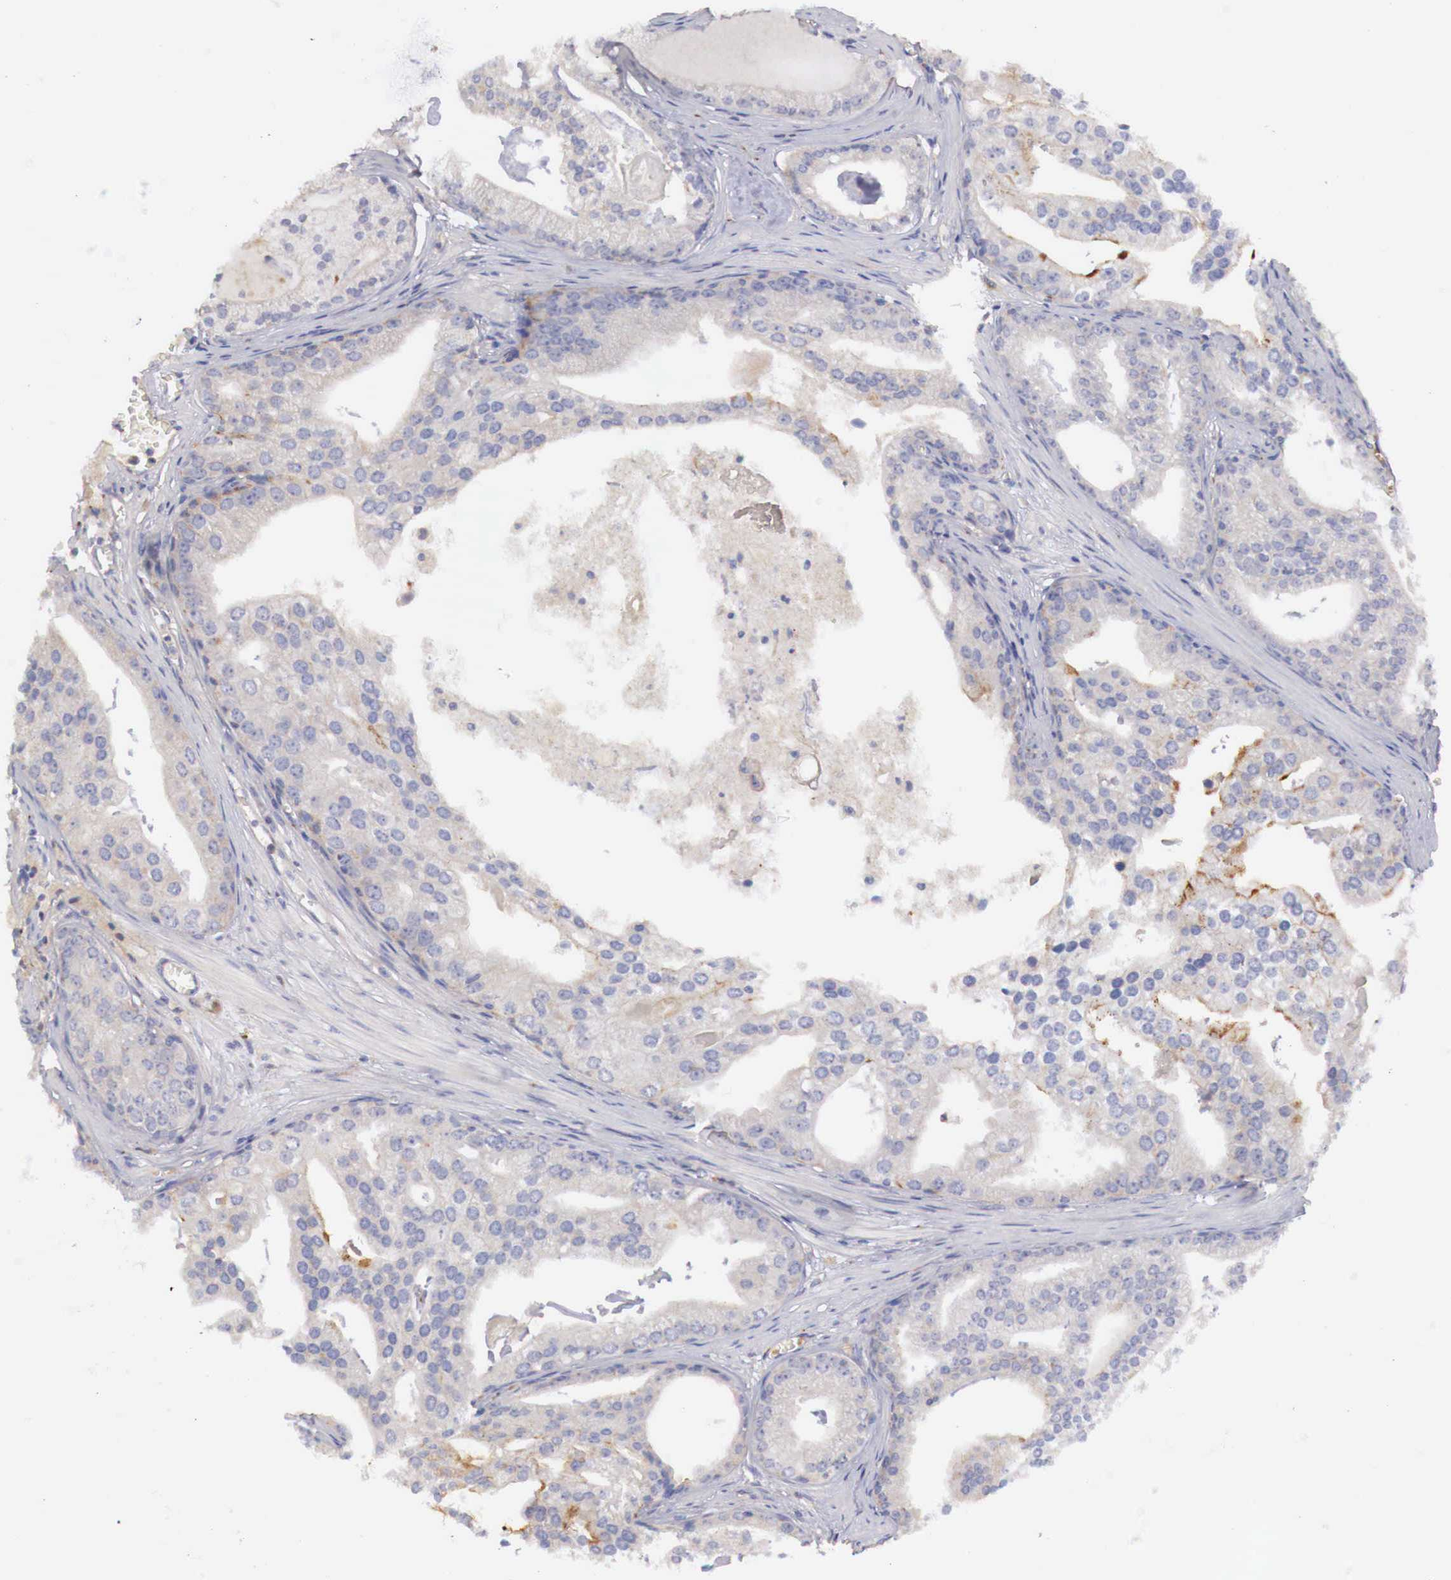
{"staining": {"intensity": "weak", "quantity": ">75%", "location": "cytoplasmic/membranous"}, "tissue": "prostate cancer", "cell_type": "Tumor cells", "image_type": "cancer", "snomed": [{"axis": "morphology", "description": "Adenocarcinoma, High grade"}, {"axis": "topography", "description": "Prostate"}], "caption": "Protein expression analysis of human prostate adenocarcinoma (high-grade) reveals weak cytoplasmic/membranous expression in approximately >75% of tumor cells.", "gene": "KLHDC7B", "patient": {"sex": "male", "age": 56}}